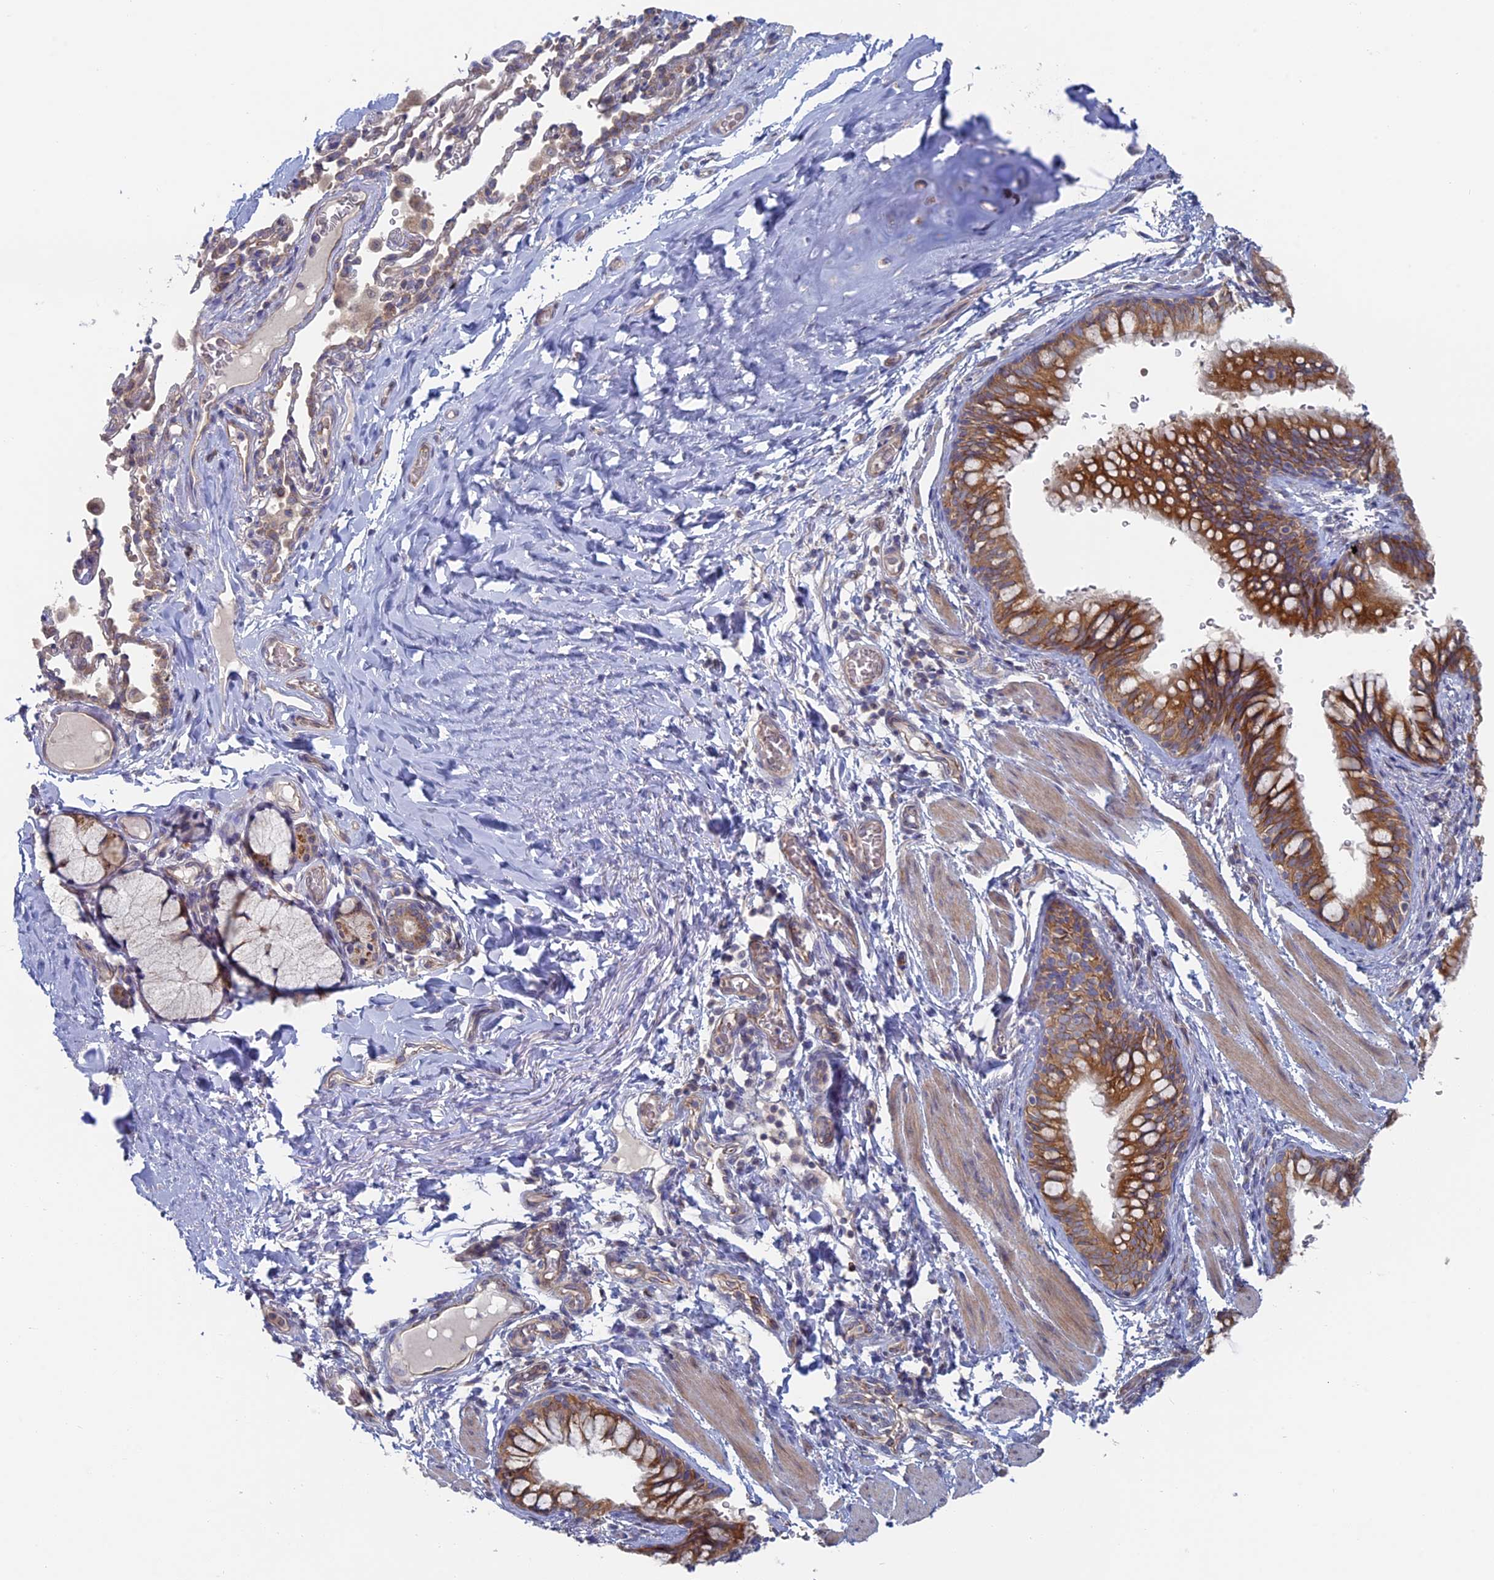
{"staining": {"intensity": "moderate", "quantity": ">75%", "location": "cytoplasmic/membranous"}, "tissue": "bronchus", "cell_type": "Respiratory epithelial cells", "image_type": "normal", "snomed": [{"axis": "morphology", "description": "Normal tissue, NOS"}, {"axis": "topography", "description": "Cartilage tissue"}, {"axis": "topography", "description": "Bronchus"}], "caption": "Protein analysis of normal bronchus exhibits moderate cytoplasmic/membranous staining in approximately >75% of respiratory epithelial cells.", "gene": "TBC1D30", "patient": {"sex": "female", "age": 36}}